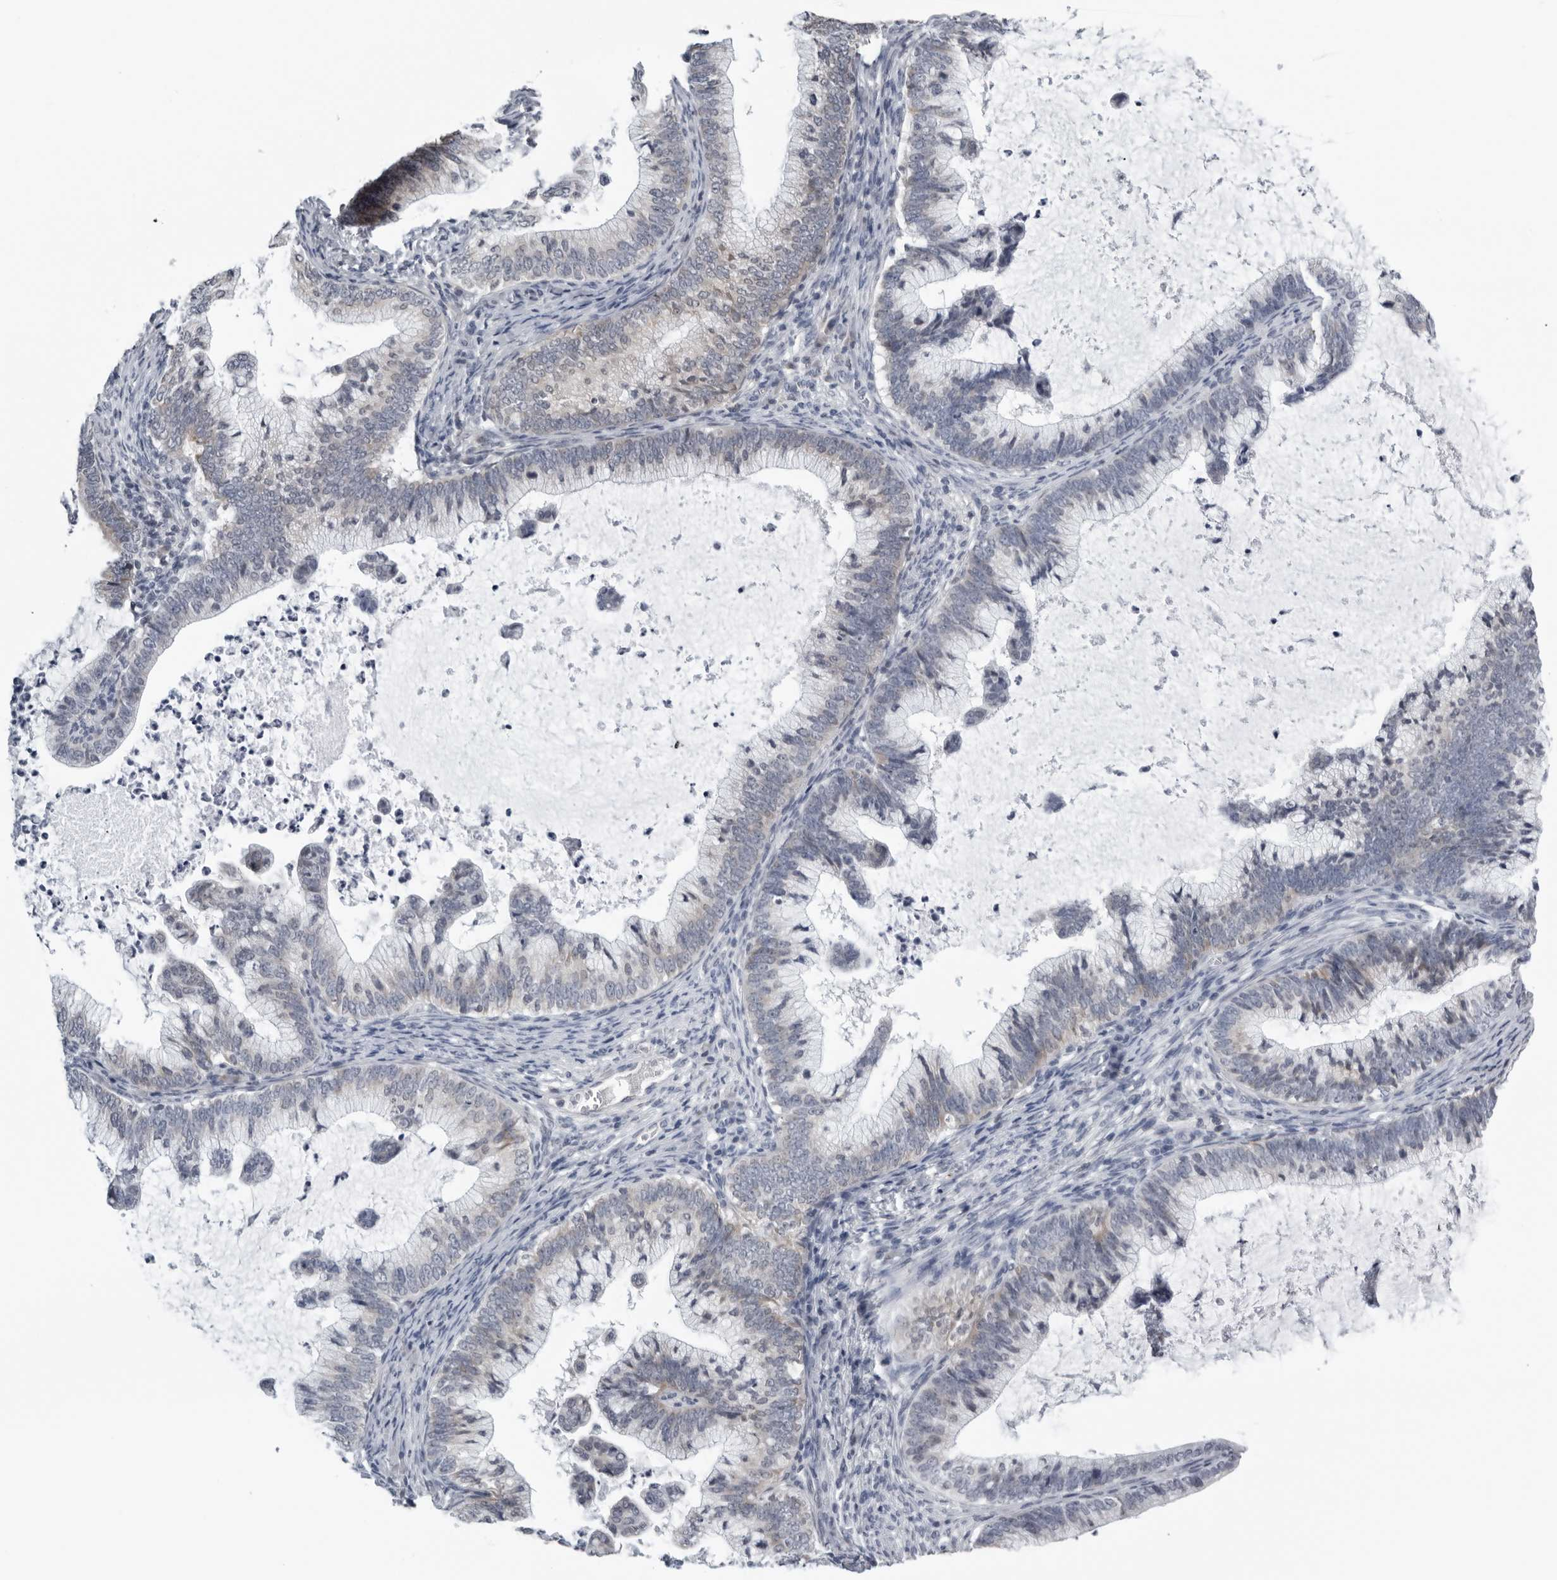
{"staining": {"intensity": "negative", "quantity": "none", "location": "none"}, "tissue": "cervical cancer", "cell_type": "Tumor cells", "image_type": "cancer", "snomed": [{"axis": "morphology", "description": "Adenocarcinoma, NOS"}, {"axis": "topography", "description": "Cervix"}], "caption": "Immunohistochemistry (IHC) of cervical adenocarcinoma demonstrates no positivity in tumor cells.", "gene": "CPT2", "patient": {"sex": "female", "age": 36}}